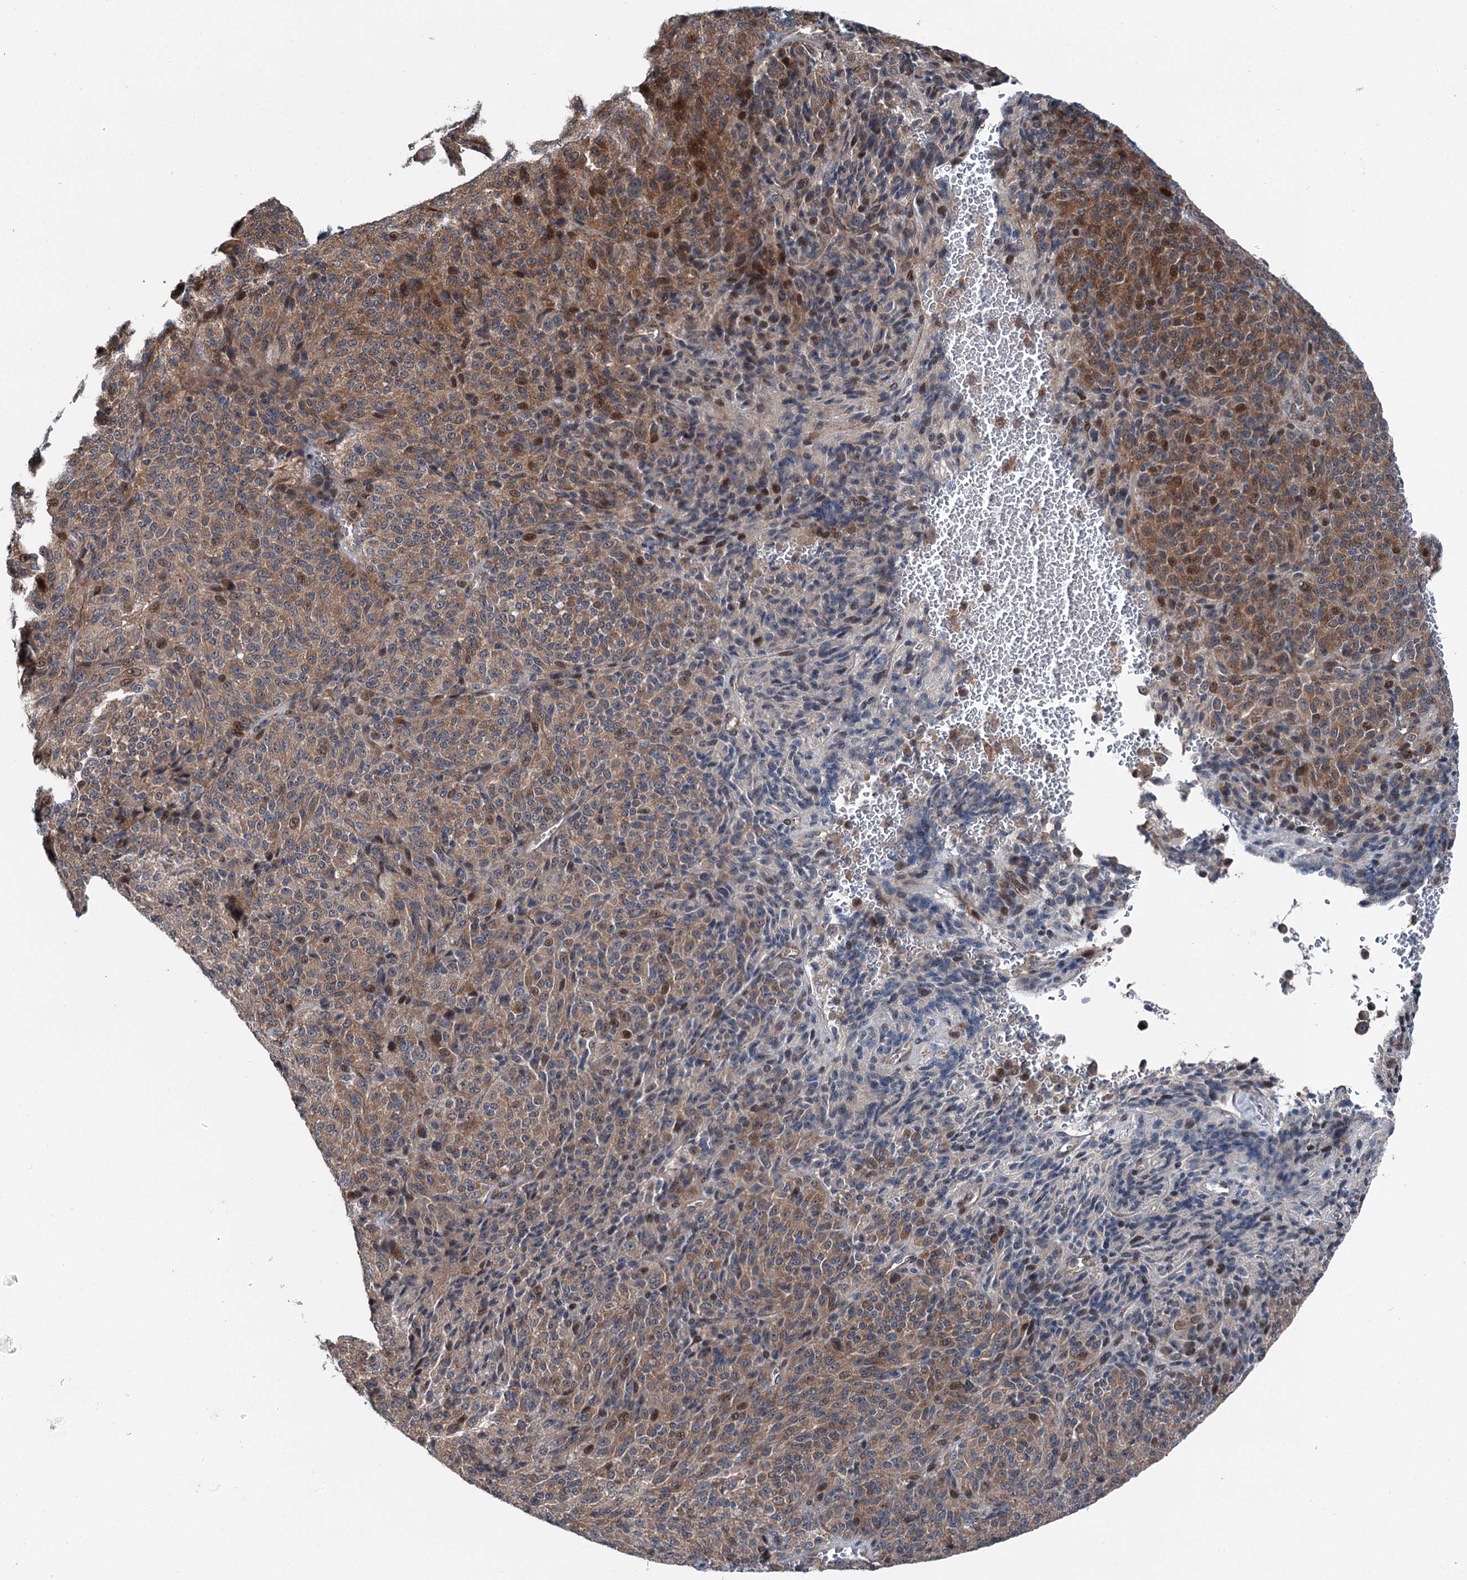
{"staining": {"intensity": "moderate", "quantity": "25%-75%", "location": "cytoplasmic/membranous"}, "tissue": "melanoma", "cell_type": "Tumor cells", "image_type": "cancer", "snomed": [{"axis": "morphology", "description": "Malignant melanoma, Metastatic site"}, {"axis": "topography", "description": "Brain"}], "caption": "High-power microscopy captured an immunohistochemistry histopathology image of malignant melanoma (metastatic site), revealing moderate cytoplasmic/membranous positivity in about 25%-75% of tumor cells.", "gene": "POLR1D", "patient": {"sex": "female", "age": 56}}